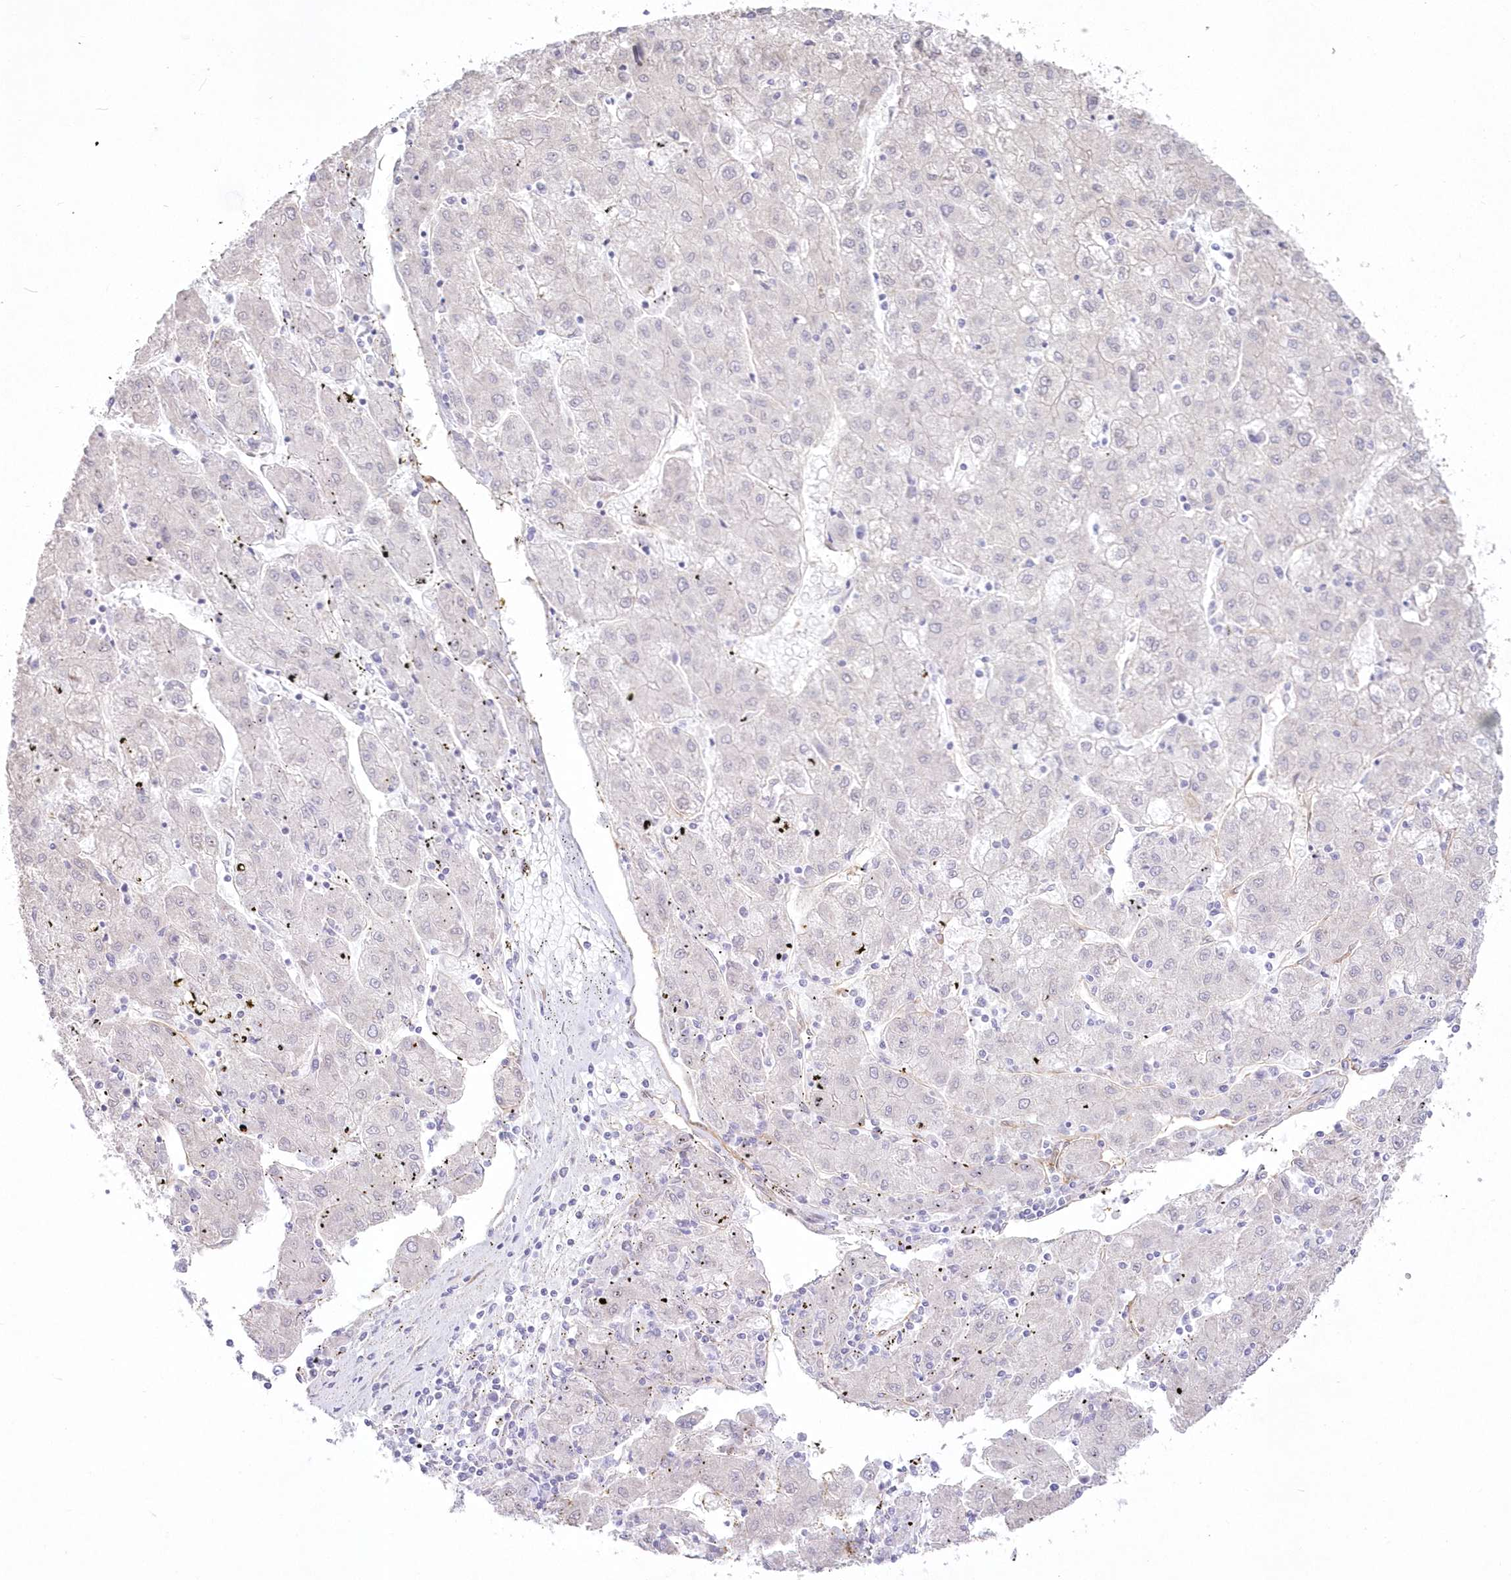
{"staining": {"intensity": "negative", "quantity": "none", "location": "none"}, "tissue": "liver cancer", "cell_type": "Tumor cells", "image_type": "cancer", "snomed": [{"axis": "morphology", "description": "Carcinoma, Hepatocellular, NOS"}, {"axis": "topography", "description": "Liver"}], "caption": "Liver hepatocellular carcinoma was stained to show a protein in brown. There is no significant expression in tumor cells.", "gene": "SH3PXD2B", "patient": {"sex": "male", "age": 72}}